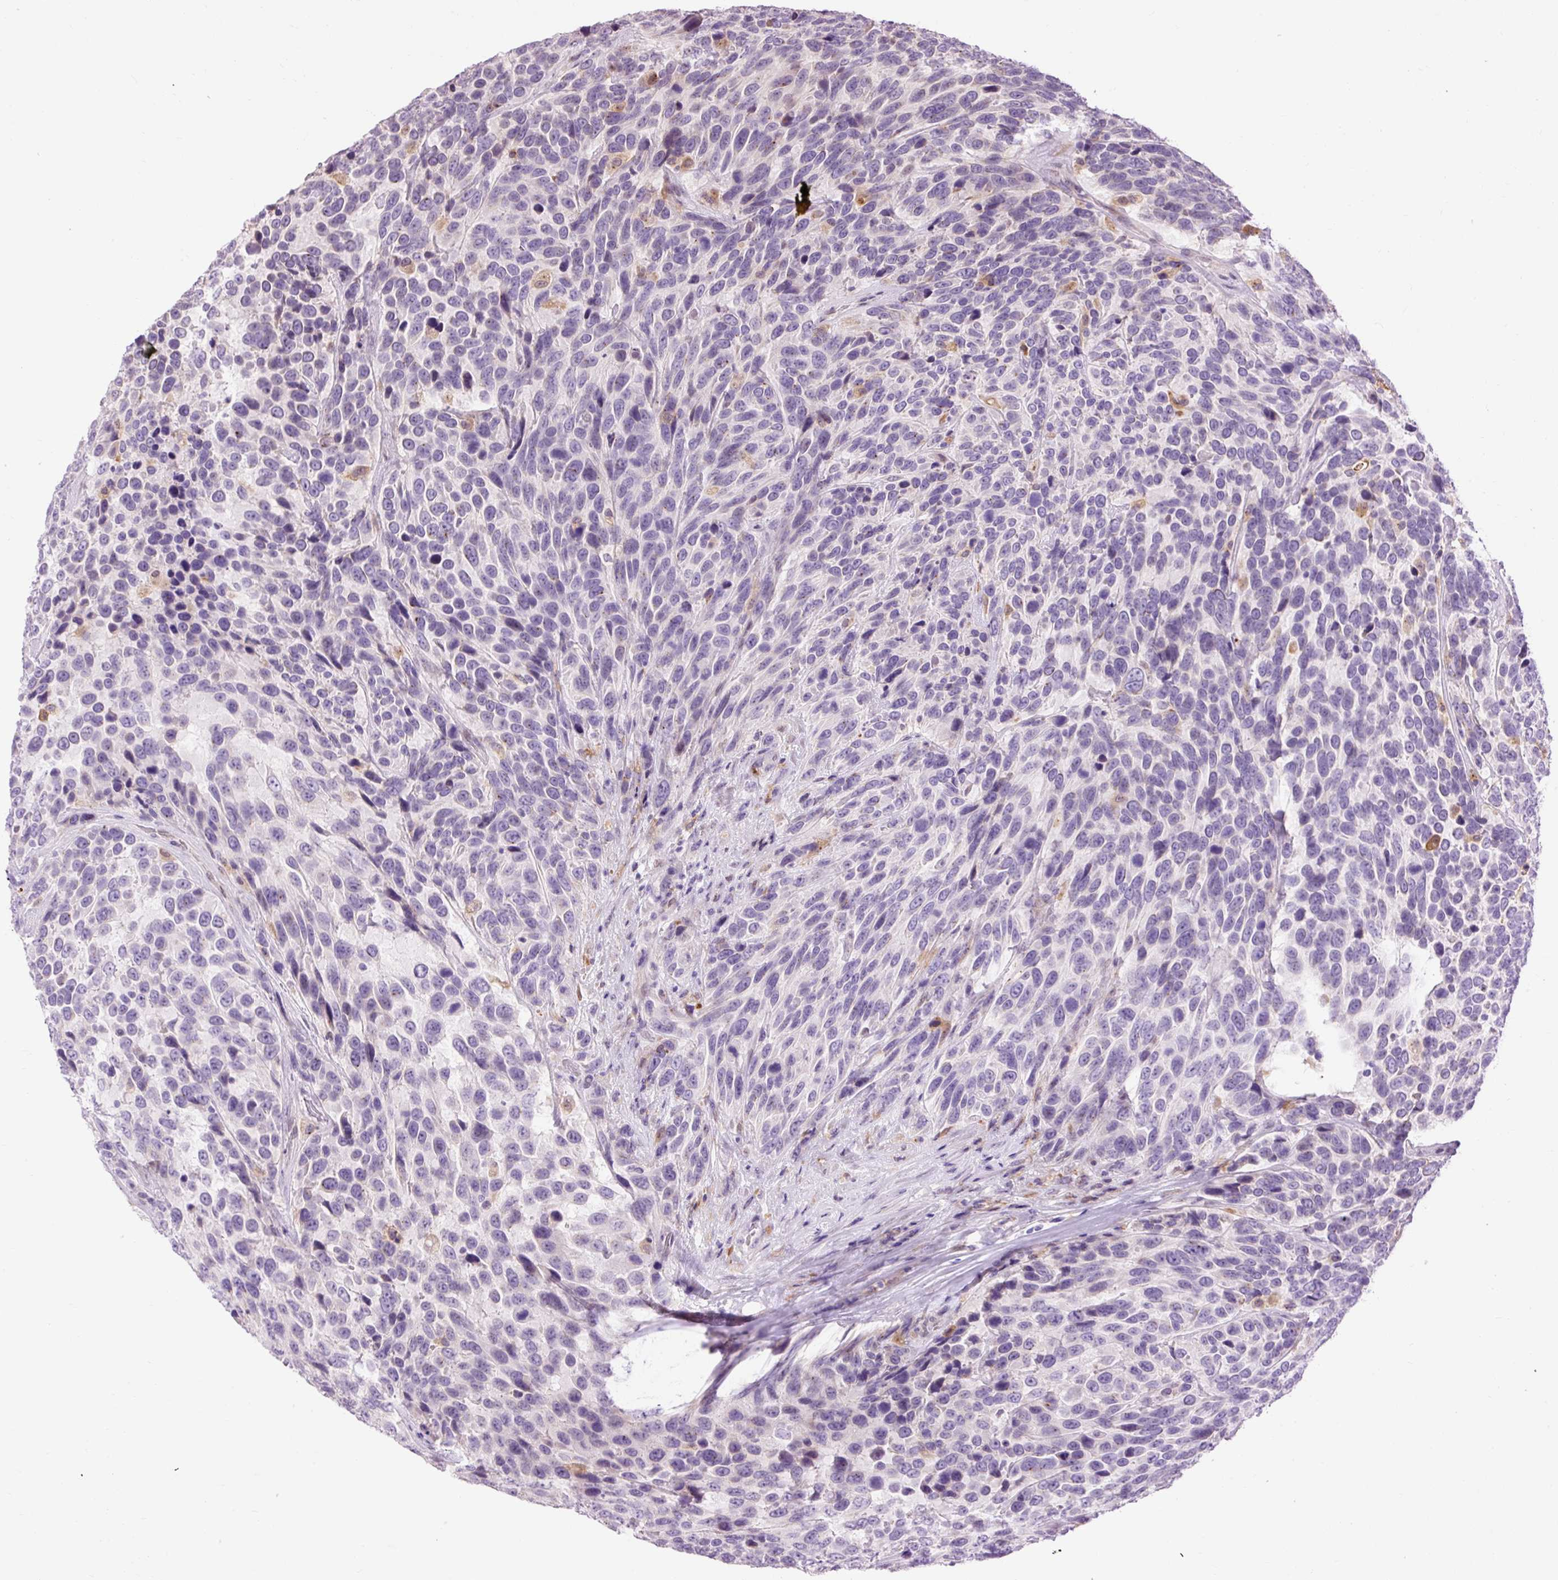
{"staining": {"intensity": "weak", "quantity": "<25%", "location": "nuclear"}, "tissue": "urothelial cancer", "cell_type": "Tumor cells", "image_type": "cancer", "snomed": [{"axis": "morphology", "description": "Urothelial carcinoma, High grade"}, {"axis": "topography", "description": "Urinary bladder"}], "caption": "High magnification brightfield microscopy of high-grade urothelial carcinoma stained with DAB (3,3'-diaminobenzidine) (brown) and counterstained with hematoxylin (blue): tumor cells show no significant positivity.", "gene": "LY86", "patient": {"sex": "female", "age": 70}}